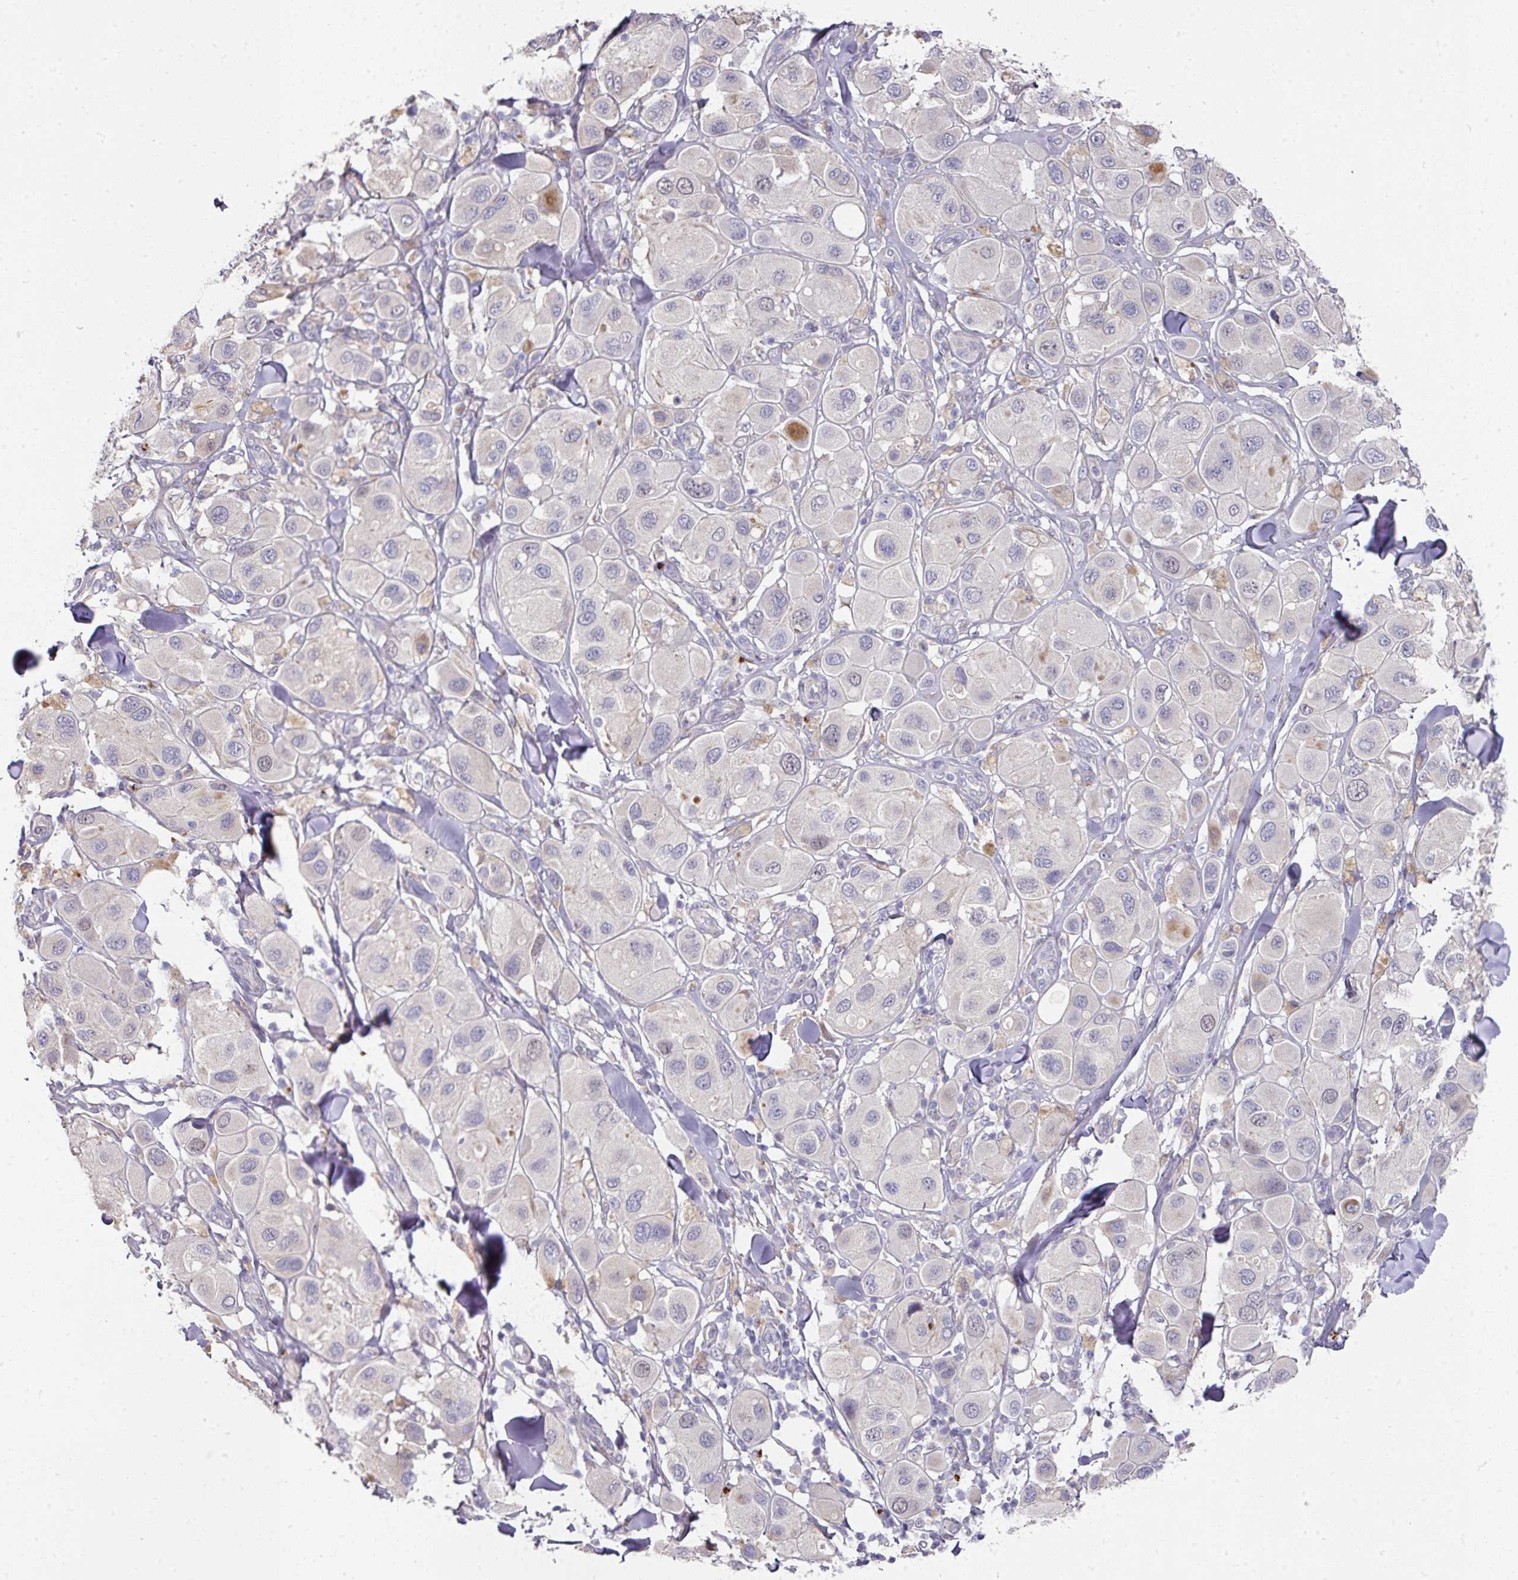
{"staining": {"intensity": "negative", "quantity": "none", "location": "none"}, "tissue": "melanoma", "cell_type": "Tumor cells", "image_type": "cancer", "snomed": [{"axis": "morphology", "description": "Malignant melanoma, Metastatic site"}, {"axis": "topography", "description": "Skin"}], "caption": "Melanoma was stained to show a protein in brown. There is no significant expression in tumor cells.", "gene": "TARM1", "patient": {"sex": "male", "age": 41}}